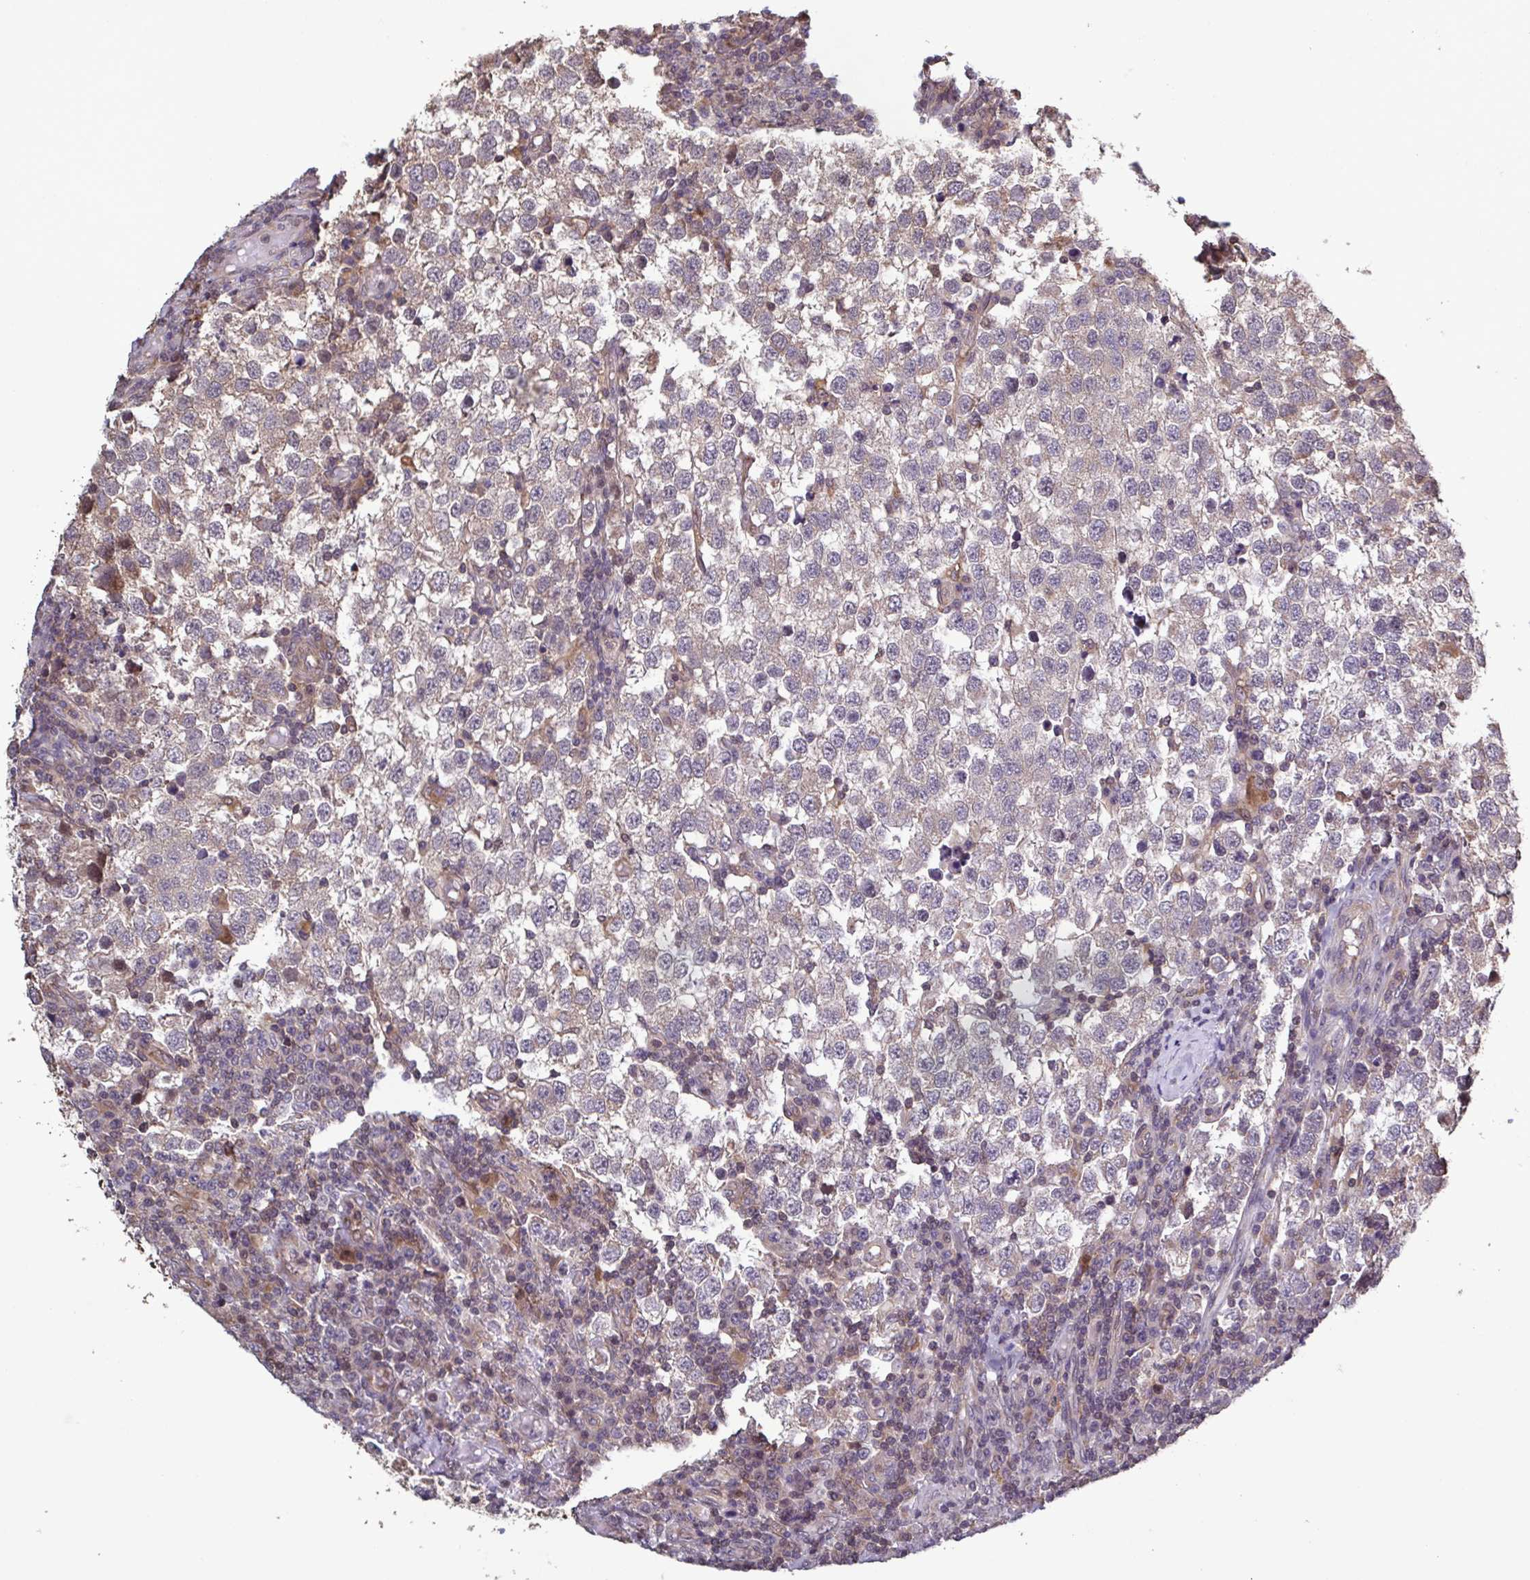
{"staining": {"intensity": "weak", "quantity": "<25%", "location": "cytoplasmic/membranous"}, "tissue": "testis cancer", "cell_type": "Tumor cells", "image_type": "cancer", "snomed": [{"axis": "morphology", "description": "Seminoma, NOS"}, {"axis": "topography", "description": "Testis"}], "caption": "Tumor cells are negative for protein expression in human testis seminoma.", "gene": "ZNF200", "patient": {"sex": "male", "age": 34}}